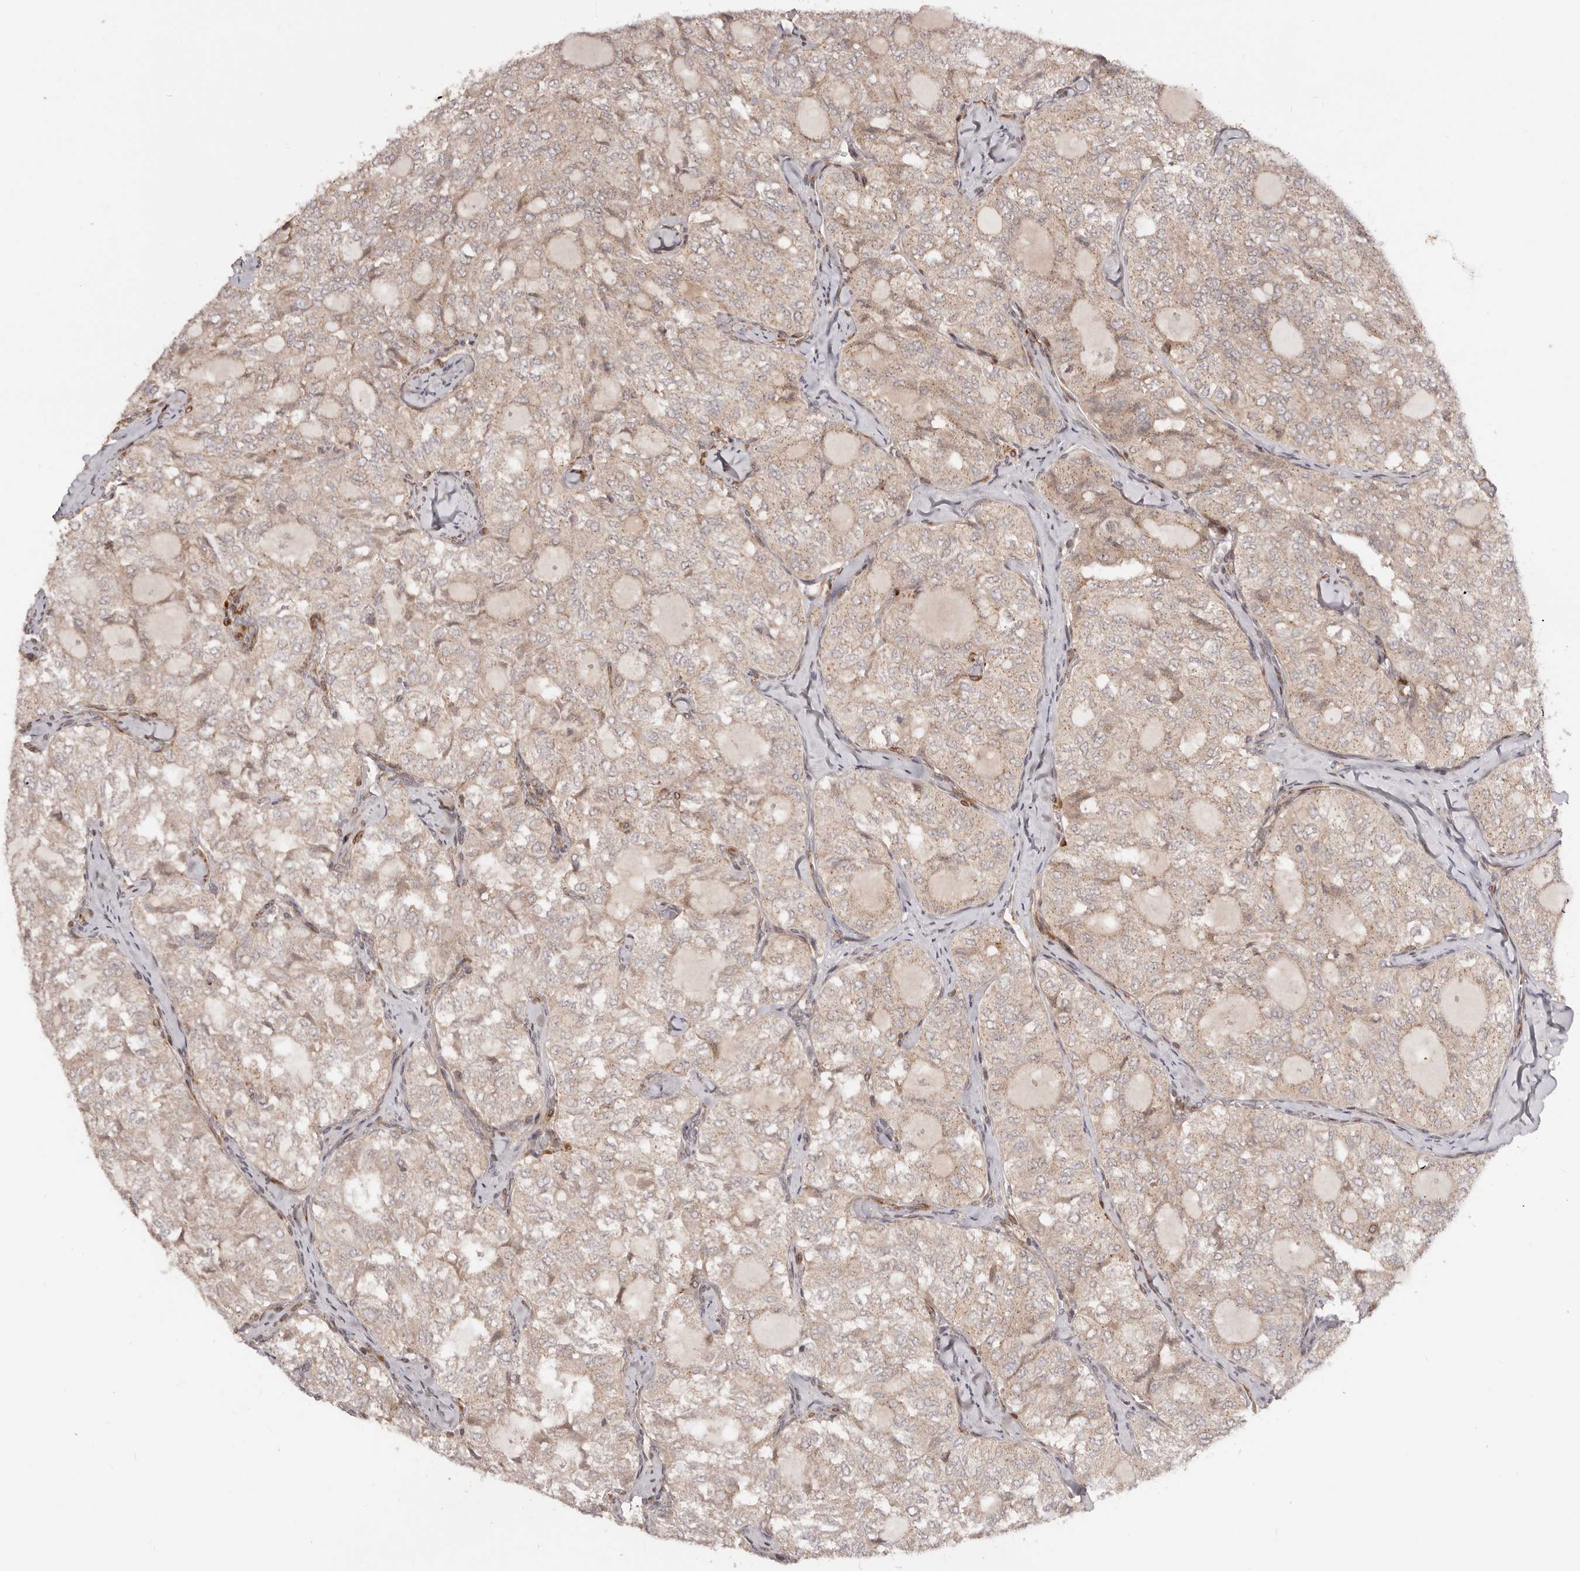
{"staining": {"intensity": "weak", "quantity": ">75%", "location": "cytoplasmic/membranous"}, "tissue": "thyroid cancer", "cell_type": "Tumor cells", "image_type": "cancer", "snomed": [{"axis": "morphology", "description": "Follicular adenoma carcinoma, NOS"}, {"axis": "topography", "description": "Thyroid gland"}], "caption": "Thyroid cancer was stained to show a protein in brown. There is low levels of weak cytoplasmic/membranous expression in about >75% of tumor cells.", "gene": "MICAL2", "patient": {"sex": "male", "age": 75}}